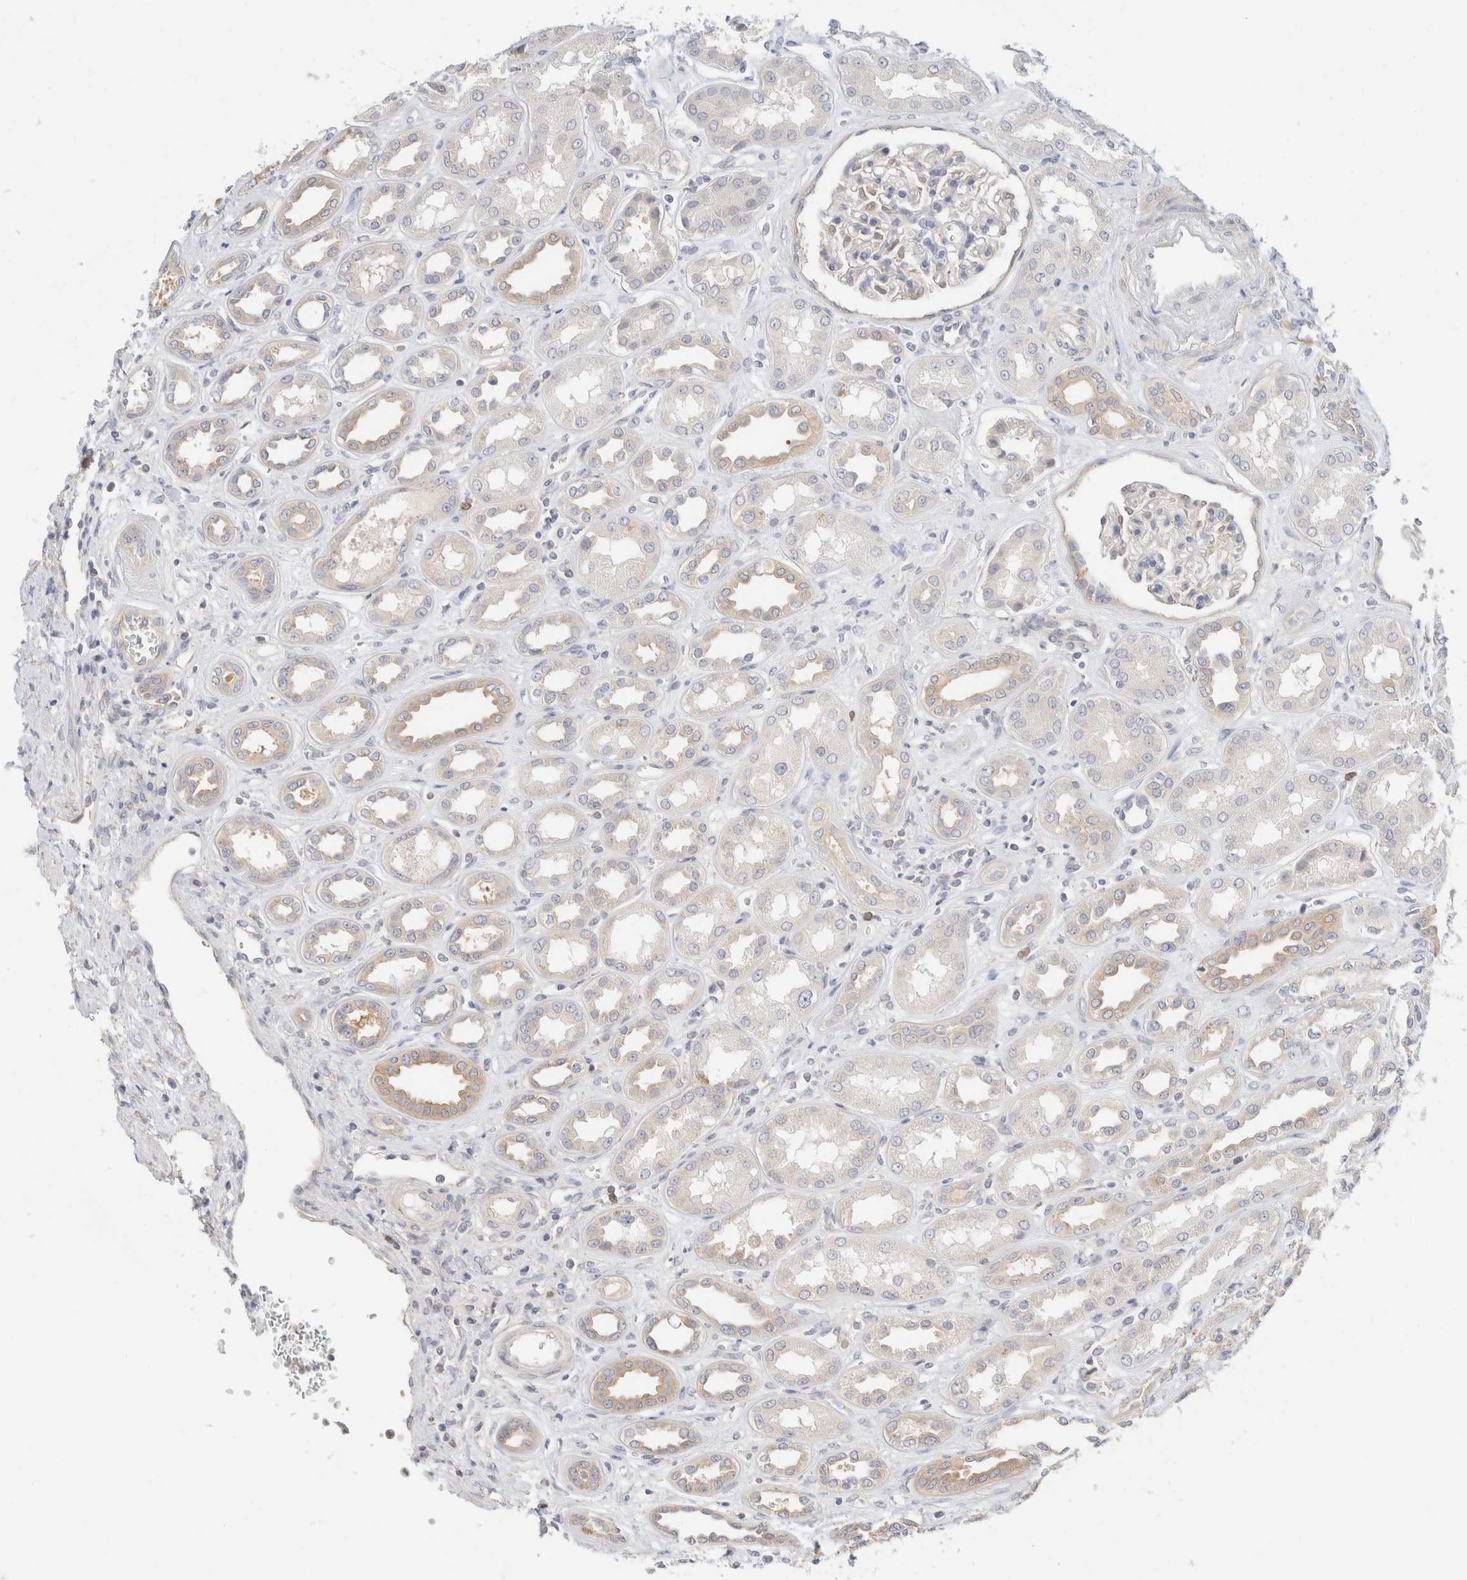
{"staining": {"intensity": "negative", "quantity": "none", "location": "none"}, "tissue": "kidney", "cell_type": "Cells in glomeruli", "image_type": "normal", "snomed": [{"axis": "morphology", "description": "Normal tissue, NOS"}, {"axis": "topography", "description": "Kidney"}], "caption": "Immunohistochemical staining of normal kidney displays no significant positivity in cells in glomeruli. (Immunohistochemistry, brightfield microscopy, high magnification).", "gene": "SH3GLB2", "patient": {"sex": "male", "age": 59}}